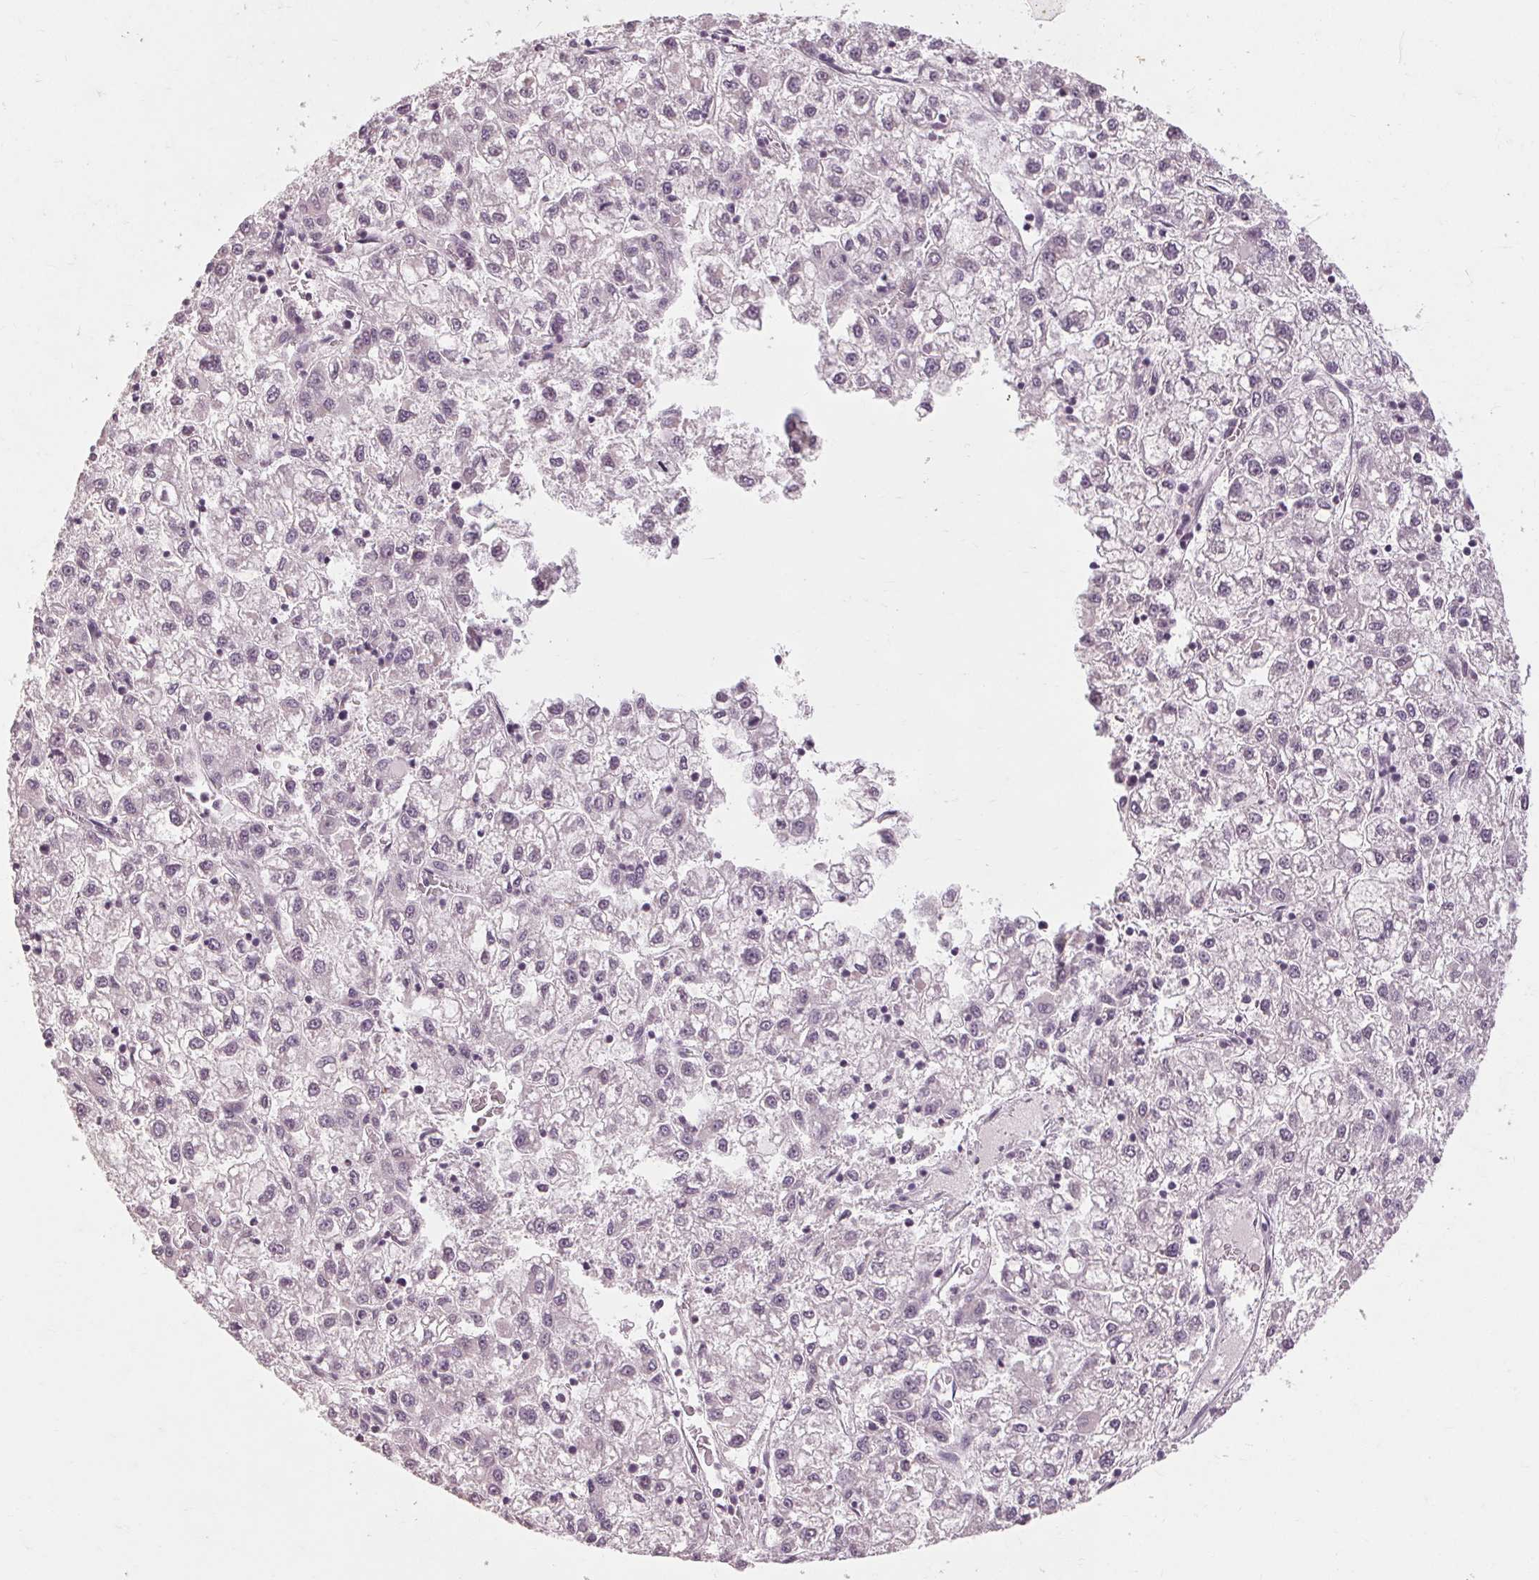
{"staining": {"intensity": "negative", "quantity": "none", "location": "none"}, "tissue": "liver cancer", "cell_type": "Tumor cells", "image_type": "cancer", "snomed": [{"axis": "morphology", "description": "Carcinoma, Hepatocellular, NOS"}, {"axis": "topography", "description": "Liver"}], "caption": "The IHC histopathology image has no significant expression in tumor cells of liver hepatocellular carcinoma tissue. Nuclei are stained in blue.", "gene": "POMC", "patient": {"sex": "male", "age": 40}}